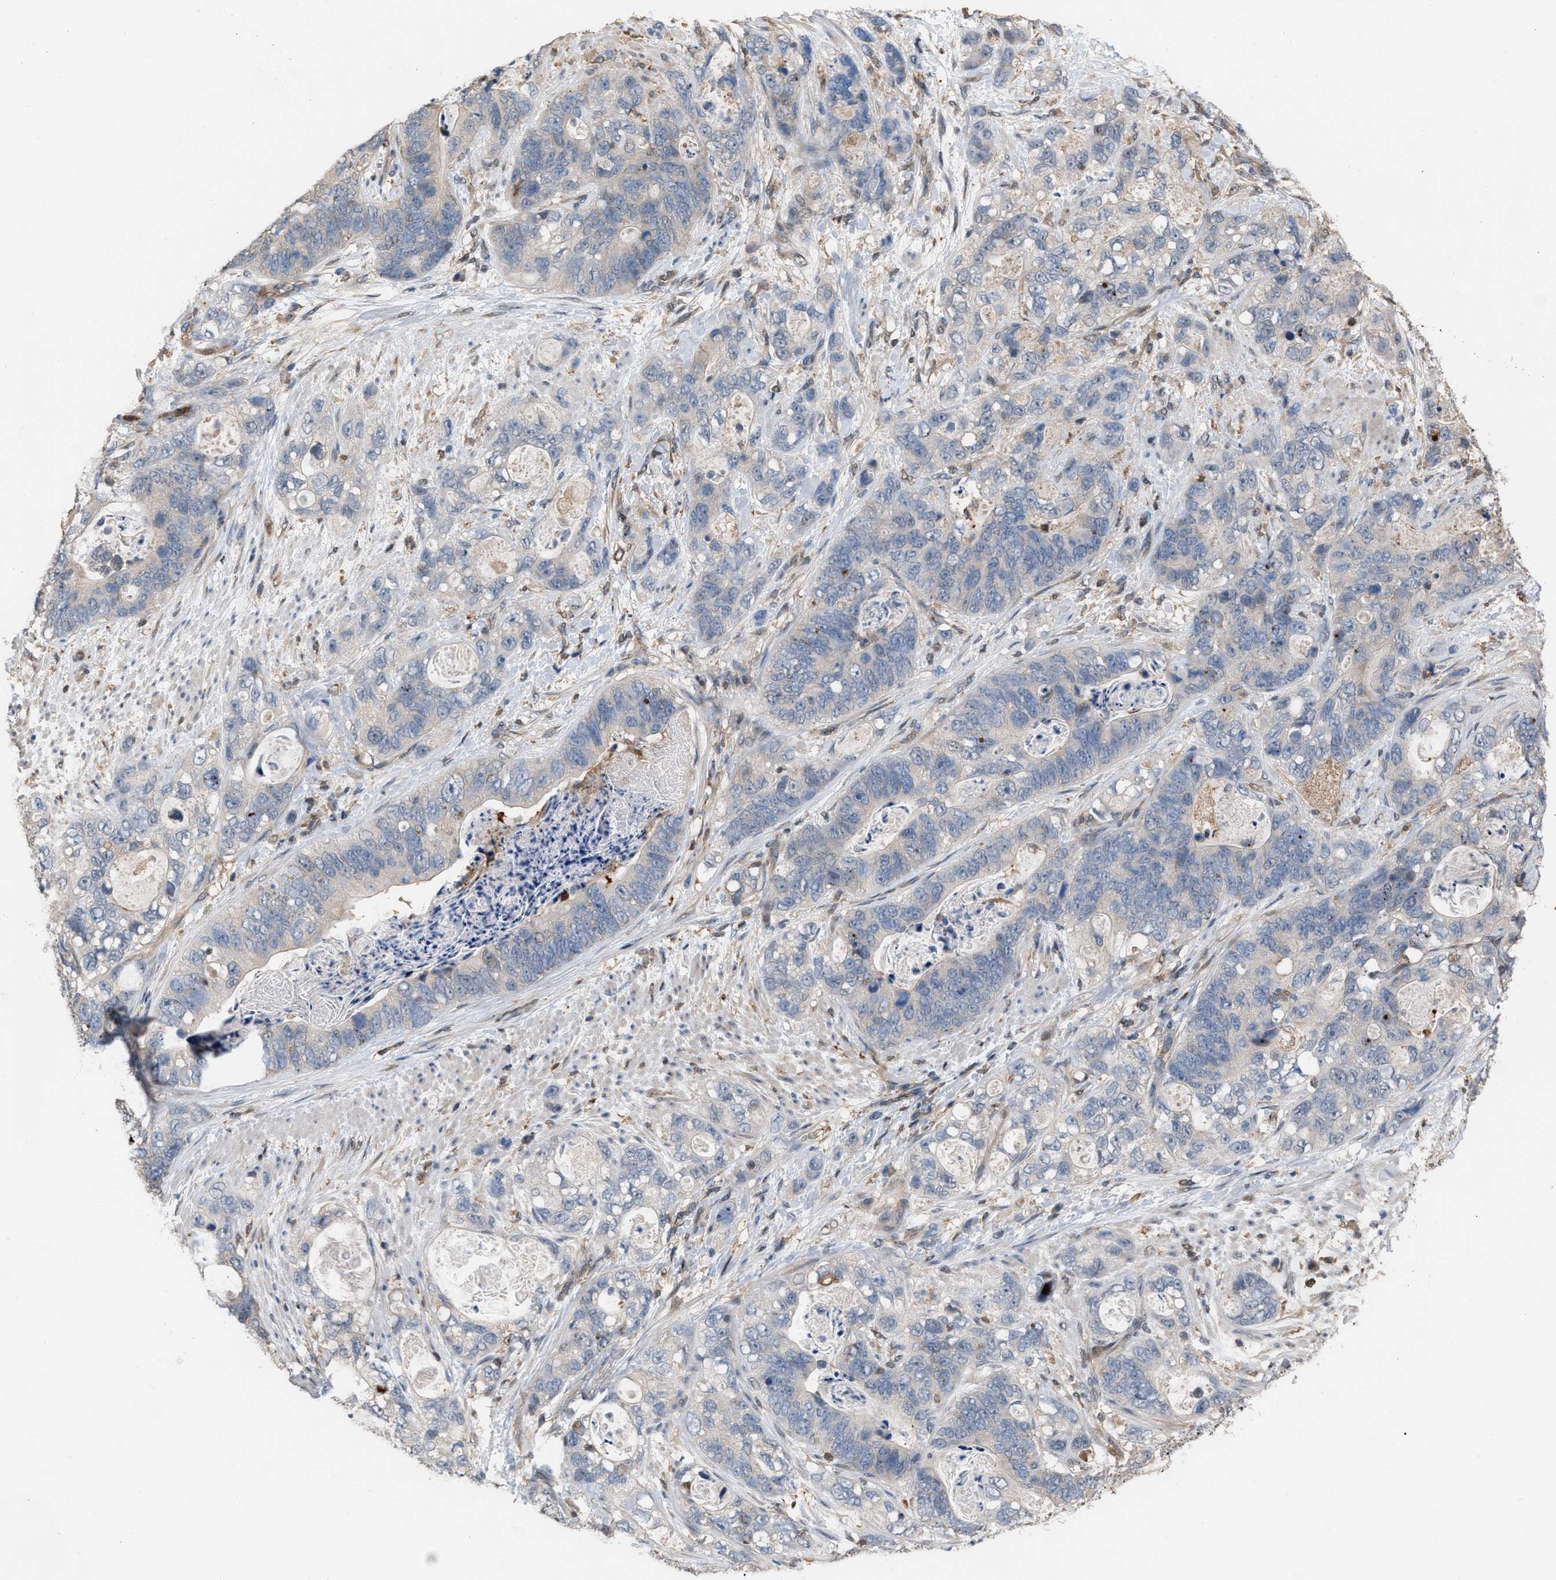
{"staining": {"intensity": "negative", "quantity": "none", "location": "none"}, "tissue": "stomach cancer", "cell_type": "Tumor cells", "image_type": "cancer", "snomed": [{"axis": "morphology", "description": "Normal tissue, NOS"}, {"axis": "morphology", "description": "Adenocarcinoma, NOS"}, {"axis": "topography", "description": "Stomach"}], "caption": "Stomach cancer stained for a protein using immunohistochemistry (IHC) exhibits no expression tumor cells.", "gene": "MTPN", "patient": {"sex": "female", "age": 89}}